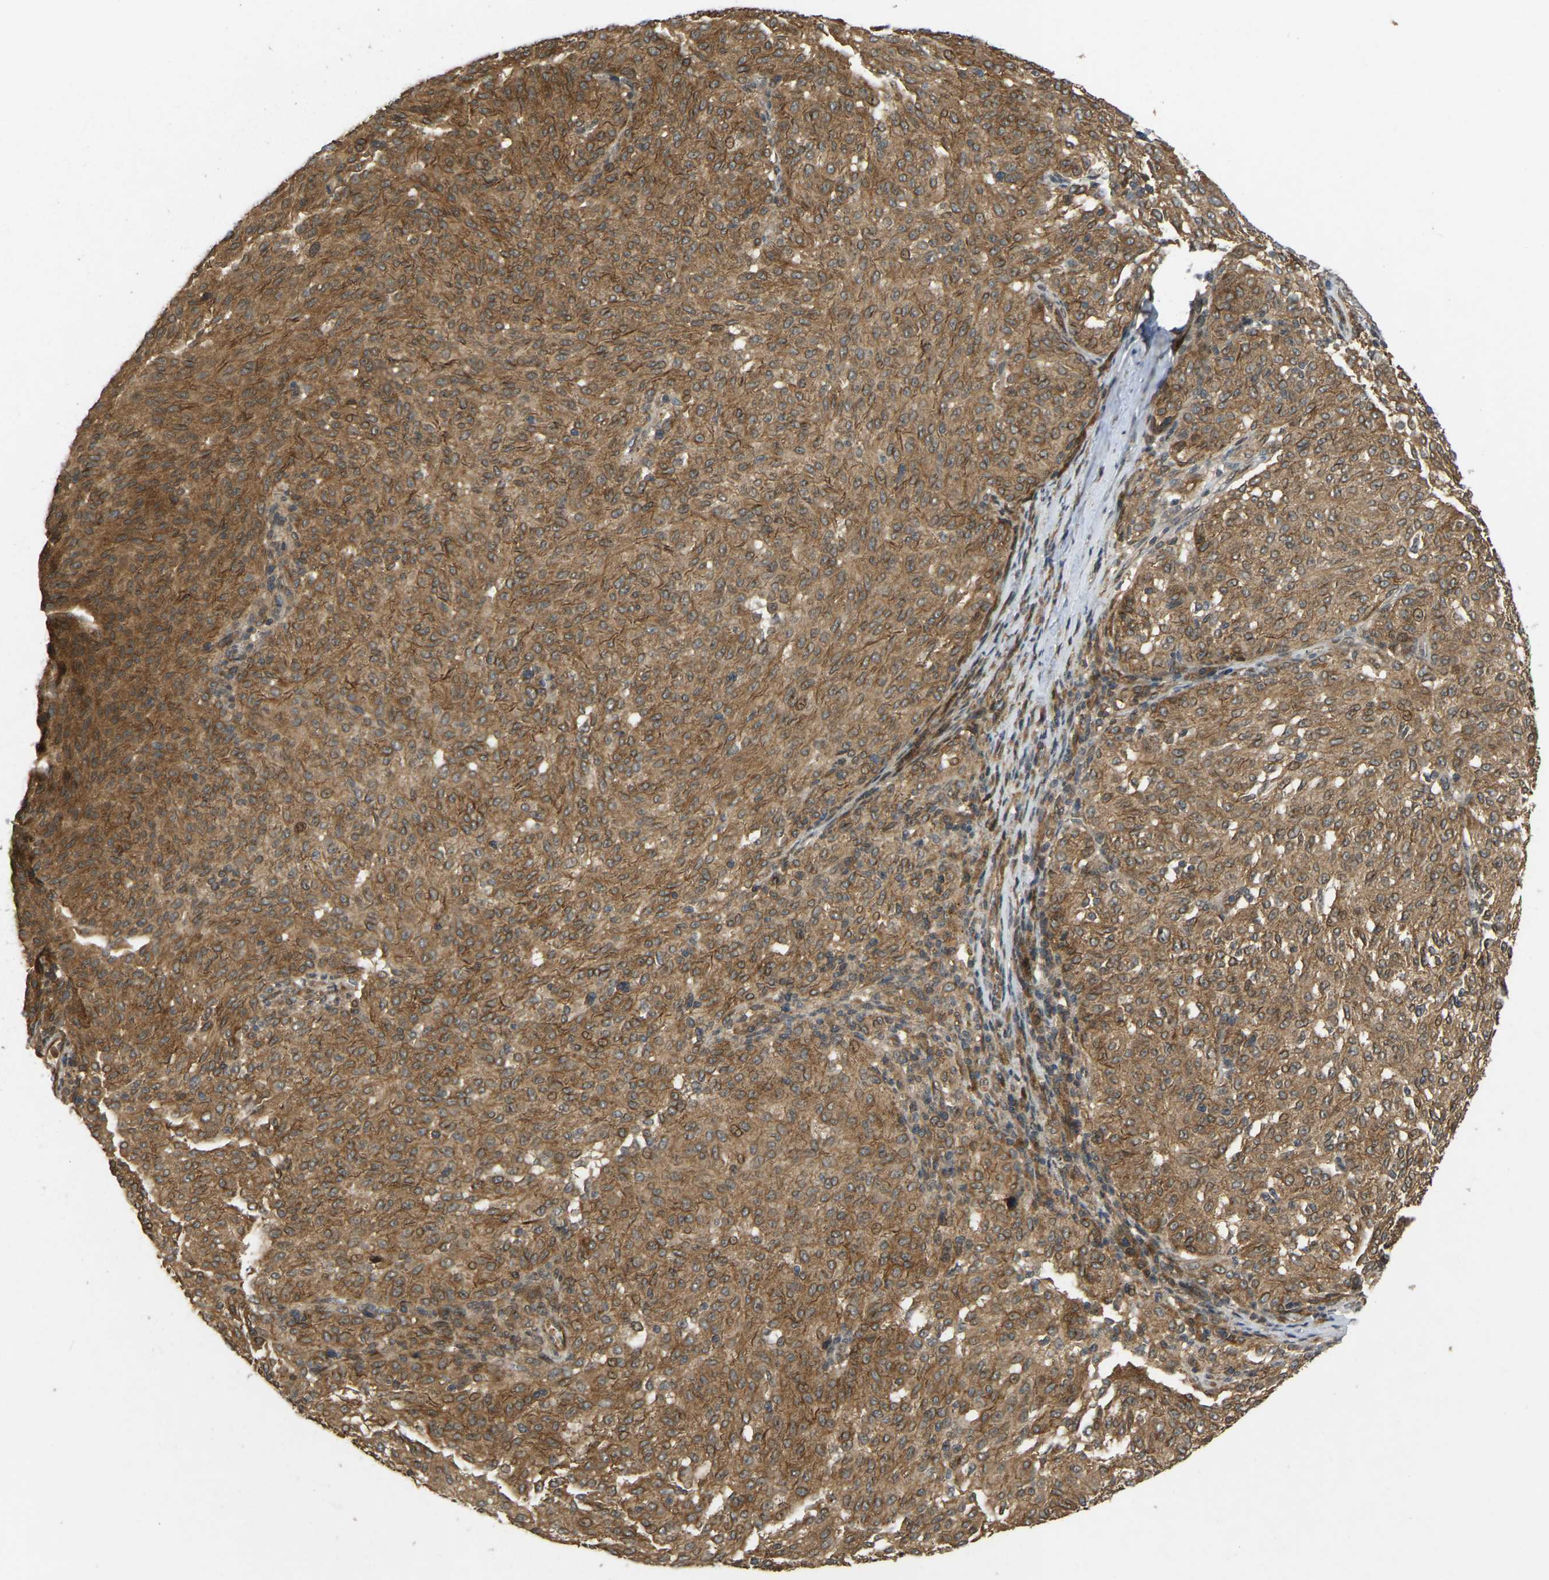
{"staining": {"intensity": "moderate", "quantity": ">75%", "location": "cytoplasmic/membranous,nuclear"}, "tissue": "melanoma", "cell_type": "Tumor cells", "image_type": "cancer", "snomed": [{"axis": "morphology", "description": "Malignant melanoma, NOS"}, {"axis": "topography", "description": "Skin"}], "caption": "A brown stain highlights moderate cytoplasmic/membranous and nuclear staining of a protein in human melanoma tumor cells.", "gene": "KIAA1549", "patient": {"sex": "female", "age": 72}}